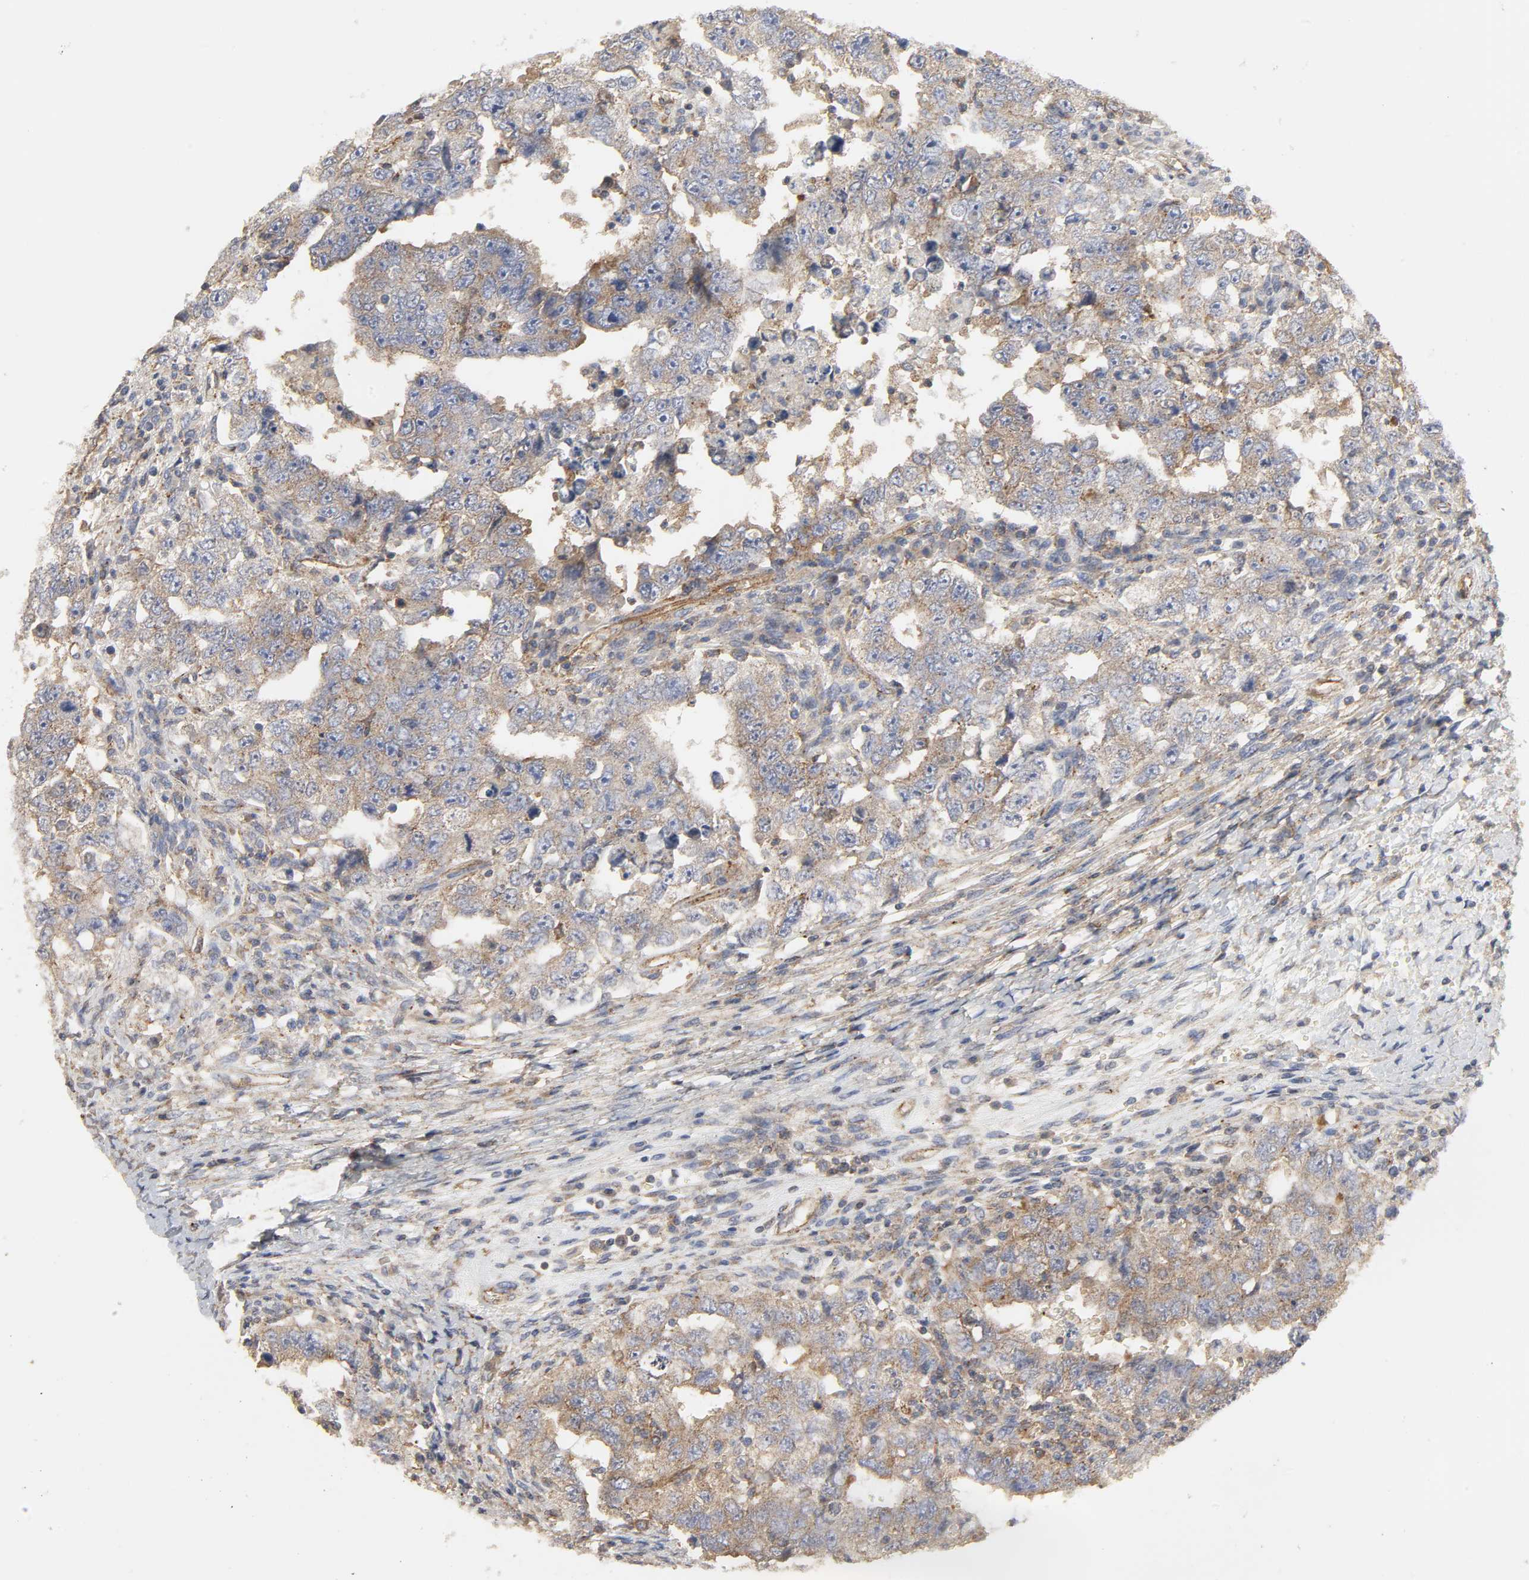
{"staining": {"intensity": "moderate", "quantity": ">75%", "location": "cytoplasmic/membranous"}, "tissue": "testis cancer", "cell_type": "Tumor cells", "image_type": "cancer", "snomed": [{"axis": "morphology", "description": "Carcinoma, Embryonal, NOS"}, {"axis": "topography", "description": "Testis"}], "caption": "A brown stain shows moderate cytoplasmic/membranous expression of a protein in testis embryonal carcinoma tumor cells.", "gene": "SH3GLB1", "patient": {"sex": "male", "age": 26}}